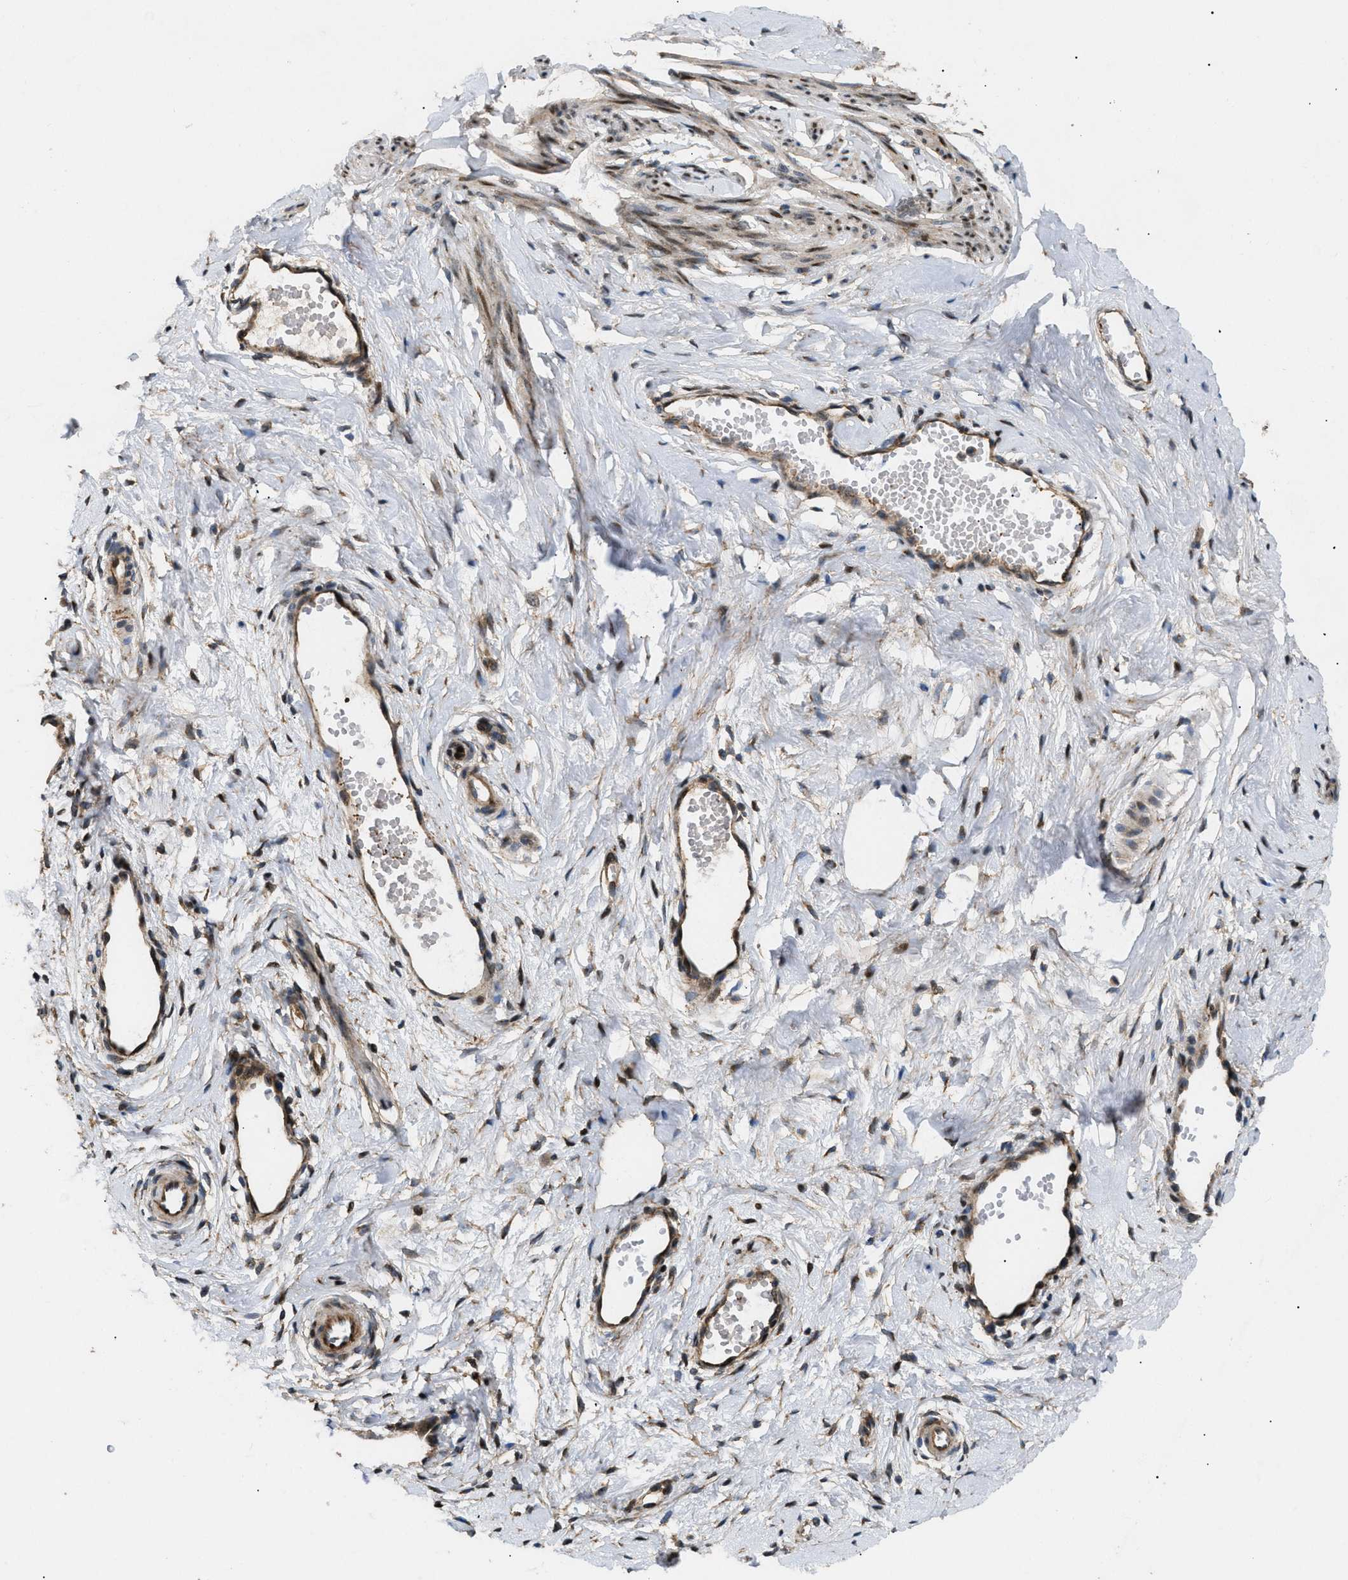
{"staining": {"intensity": "moderate", "quantity": ">75%", "location": "cytoplasmic/membranous"}, "tissue": "cervix", "cell_type": "Squamous epithelial cells", "image_type": "normal", "snomed": [{"axis": "morphology", "description": "Normal tissue, NOS"}, {"axis": "topography", "description": "Cervix"}], "caption": "This micrograph shows IHC staining of benign cervix, with medium moderate cytoplasmic/membranous positivity in approximately >75% of squamous epithelial cells.", "gene": "LYSMD3", "patient": {"sex": "female", "age": 65}}